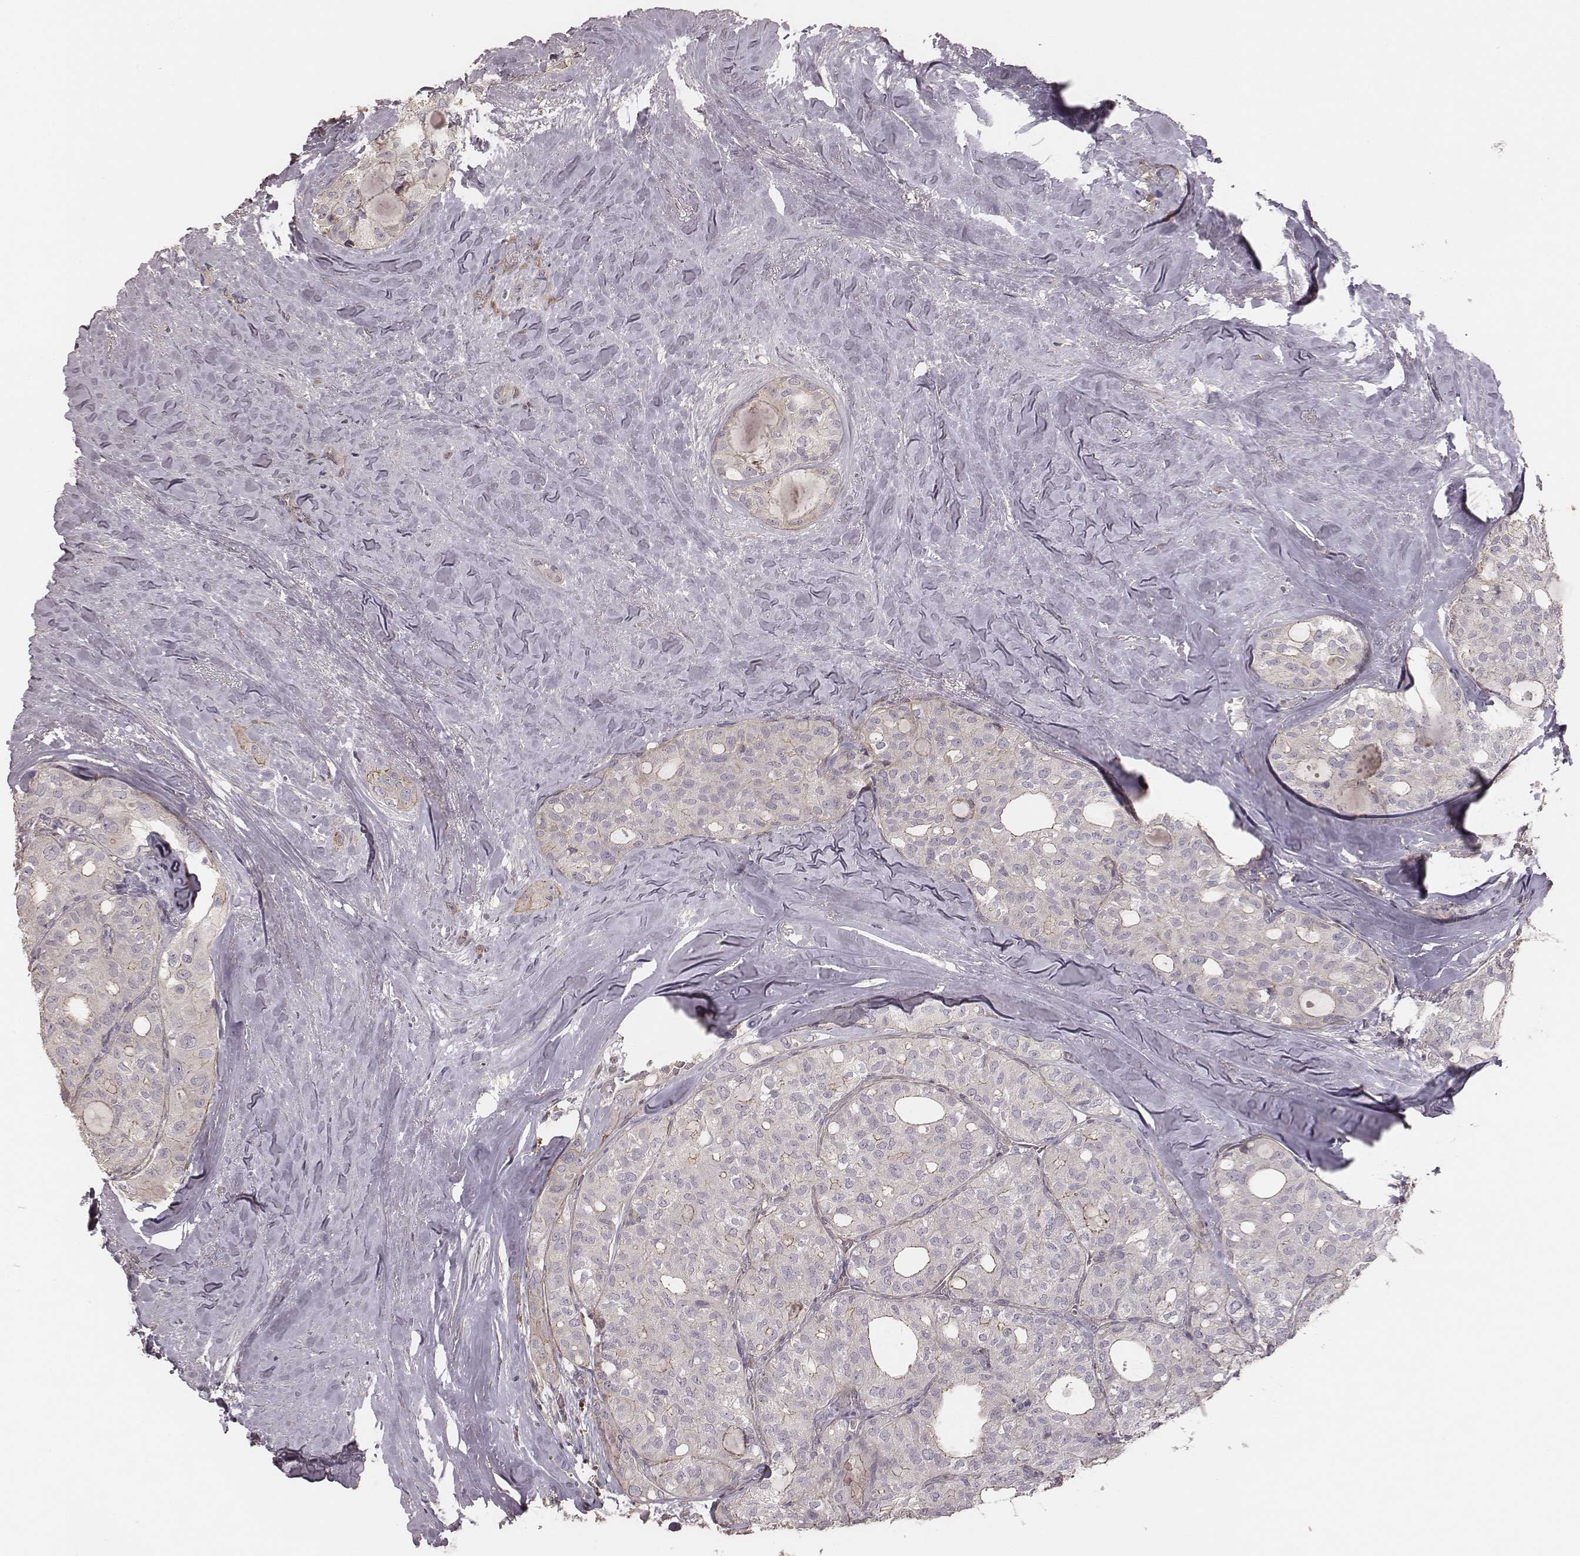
{"staining": {"intensity": "moderate", "quantity": "<25%", "location": "cytoplasmic/membranous"}, "tissue": "thyroid cancer", "cell_type": "Tumor cells", "image_type": "cancer", "snomed": [{"axis": "morphology", "description": "Follicular adenoma carcinoma, NOS"}, {"axis": "topography", "description": "Thyroid gland"}], "caption": "Thyroid cancer tissue exhibits moderate cytoplasmic/membranous positivity in about <25% of tumor cells, visualized by immunohistochemistry.", "gene": "OTOGL", "patient": {"sex": "male", "age": 75}}